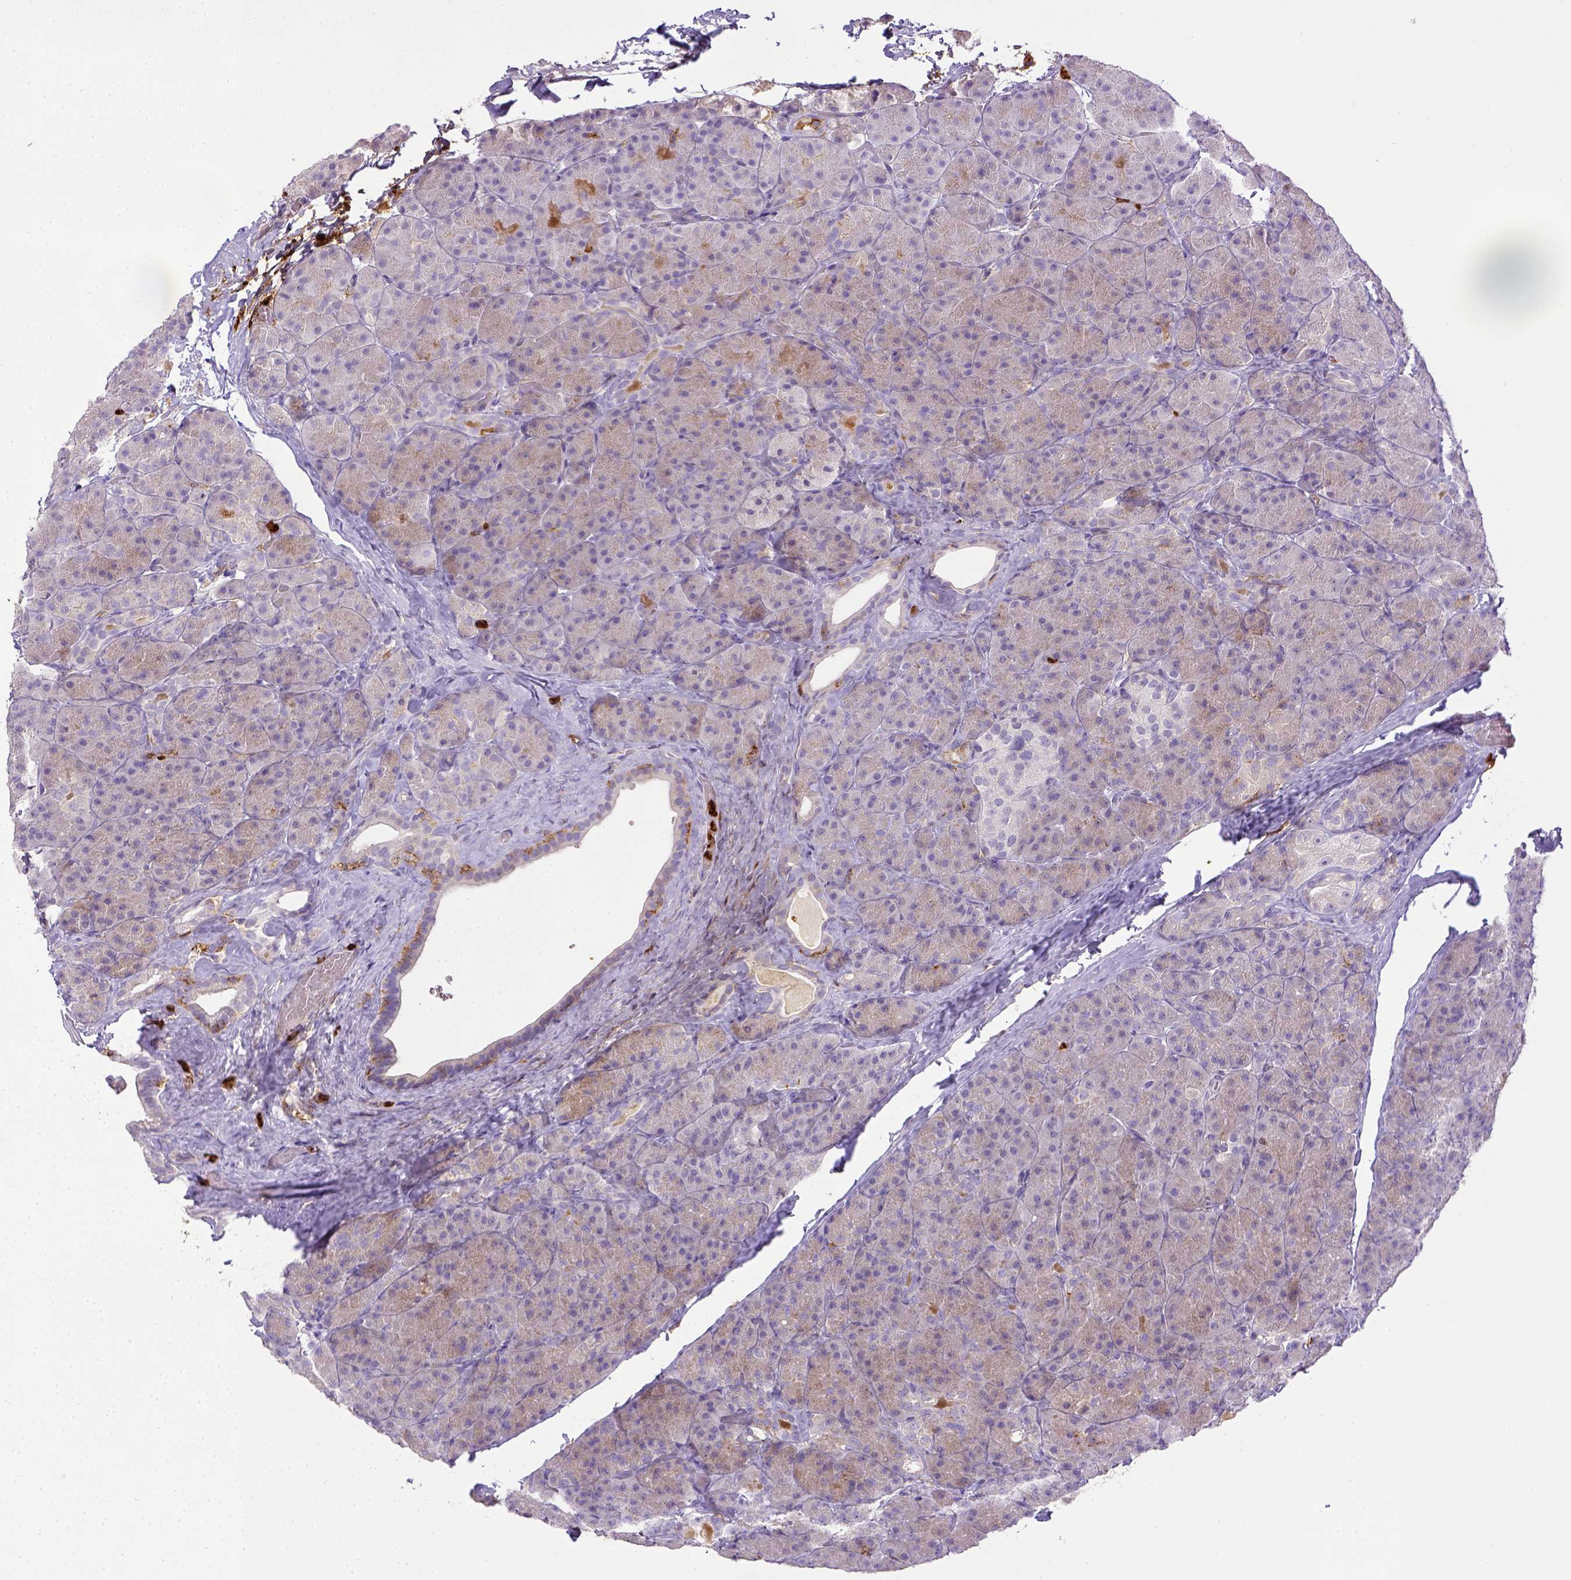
{"staining": {"intensity": "weak", "quantity": "25%-75%", "location": "cytoplasmic/membranous"}, "tissue": "pancreas", "cell_type": "Exocrine glandular cells", "image_type": "normal", "snomed": [{"axis": "morphology", "description": "Normal tissue, NOS"}, {"axis": "topography", "description": "Pancreas"}], "caption": "Protein staining of unremarkable pancreas reveals weak cytoplasmic/membranous staining in approximately 25%-75% of exocrine glandular cells. (IHC, brightfield microscopy, high magnification).", "gene": "ITGAM", "patient": {"sex": "male", "age": 57}}